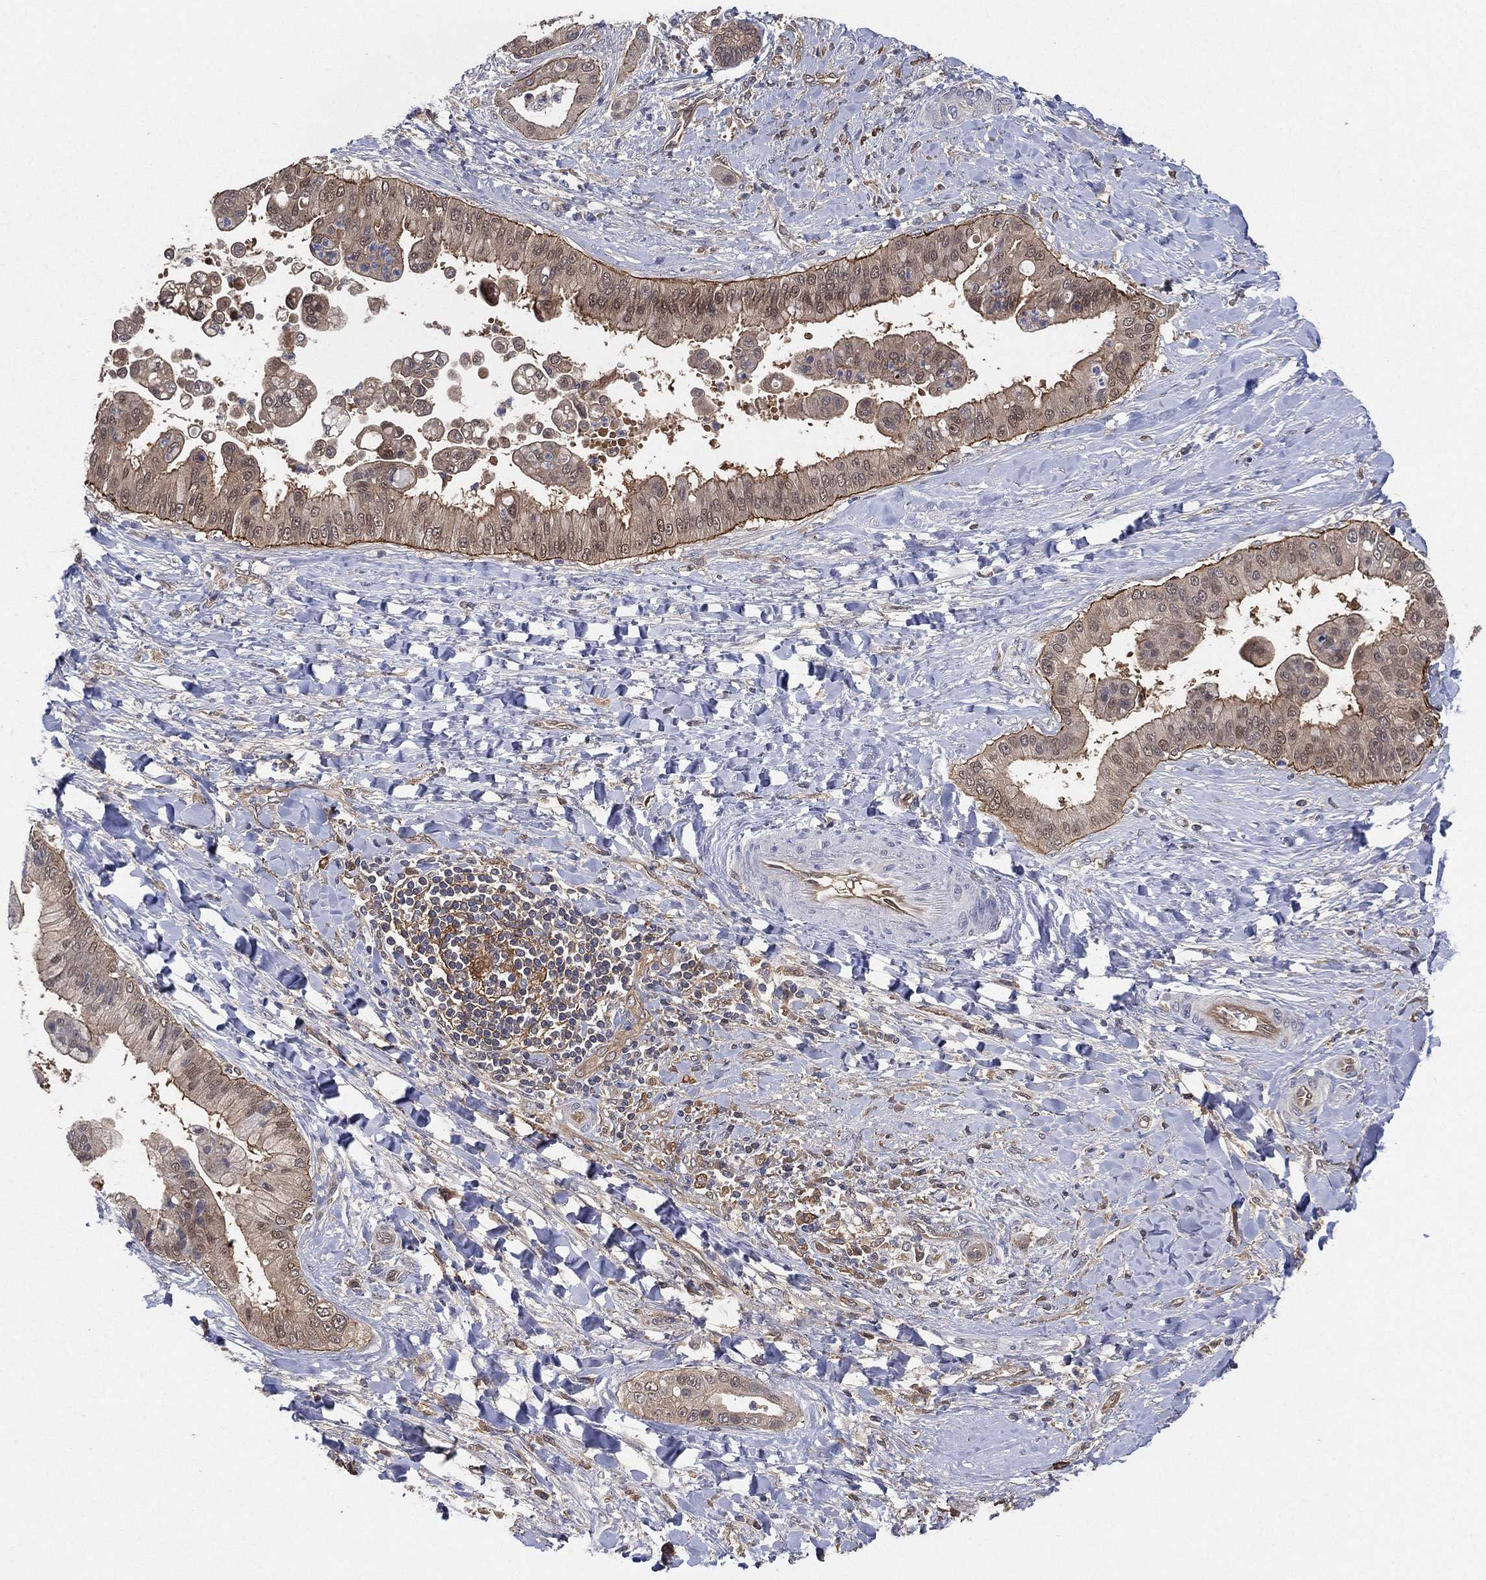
{"staining": {"intensity": "strong", "quantity": "25%-75%", "location": "cytoplasmic/membranous"}, "tissue": "liver cancer", "cell_type": "Tumor cells", "image_type": "cancer", "snomed": [{"axis": "morphology", "description": "Cholangiocarcinoma"}, {"axis": "topography", "description": "Liver"}], "caption": "Immunohistochemistry (IHC) (DAB) staining of liver cholangiocarcinoma demonstrates strong cytoplasmic/membranous protein expression in about 25%-75% of tumor cells.", "gene": "PSMG4", "patient": {"sex": "female", "age": 54}}